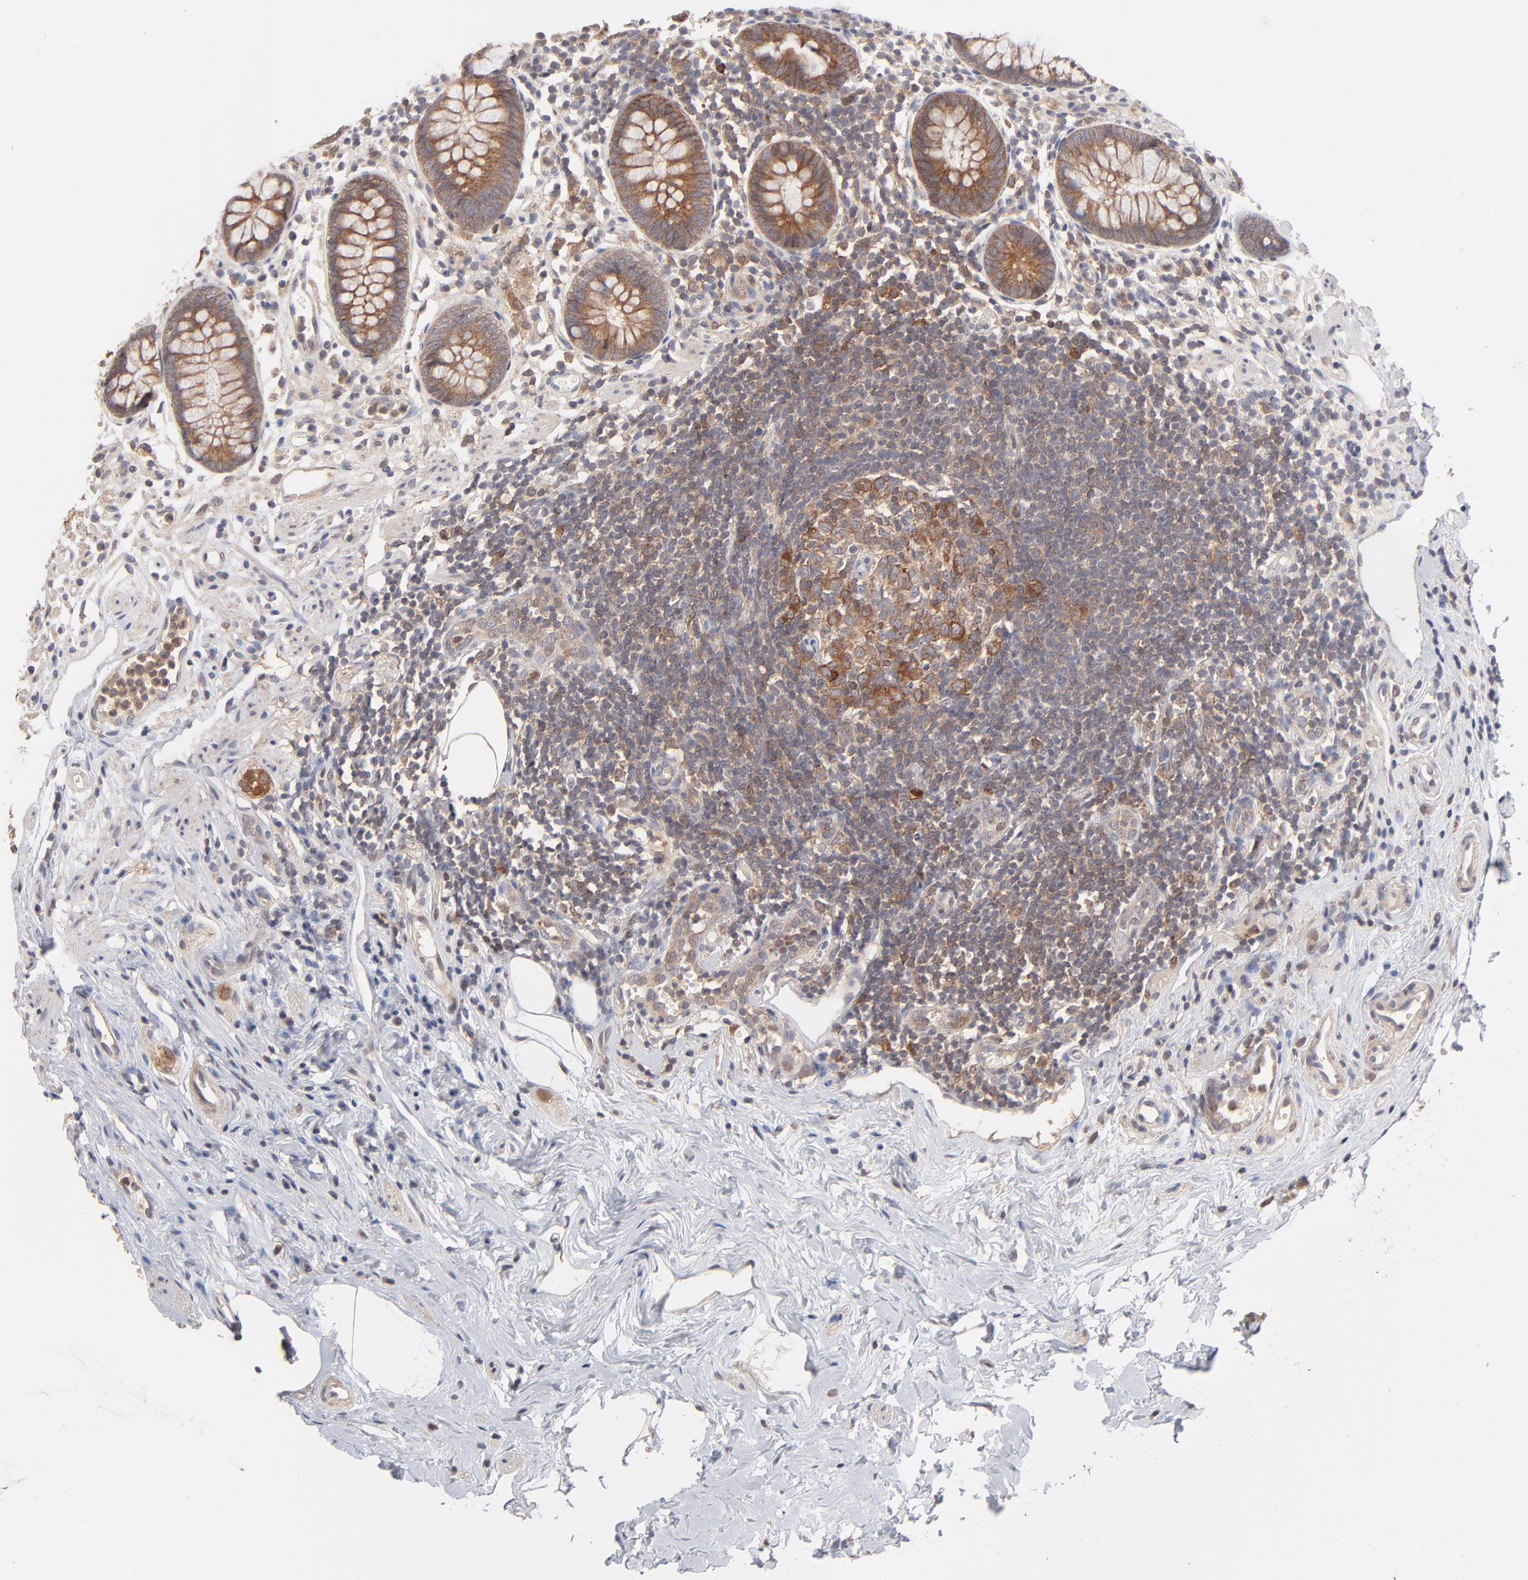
{"staining": {"intensity": "moderate", "quantity": ">75%", "location": "cytoplasmic/membranous"}, "tissue": "appendix", "cell_type": "Glandular cells", "image_type": "normal", "snomed": [{"axis": "morphology", "description": "Normal tissue, NOS"}, {"axis": "topography", "description": "Appendix"}], "caption": "Immunohistochemistry (IHC) (DAB) staining of normal appendix shows moderate cytoplasmic/membranous protein expression in approximately >75% of glandular cells.", "gene": "IVNS1ABP", "patient": {"sex": "male", "age": 38}}